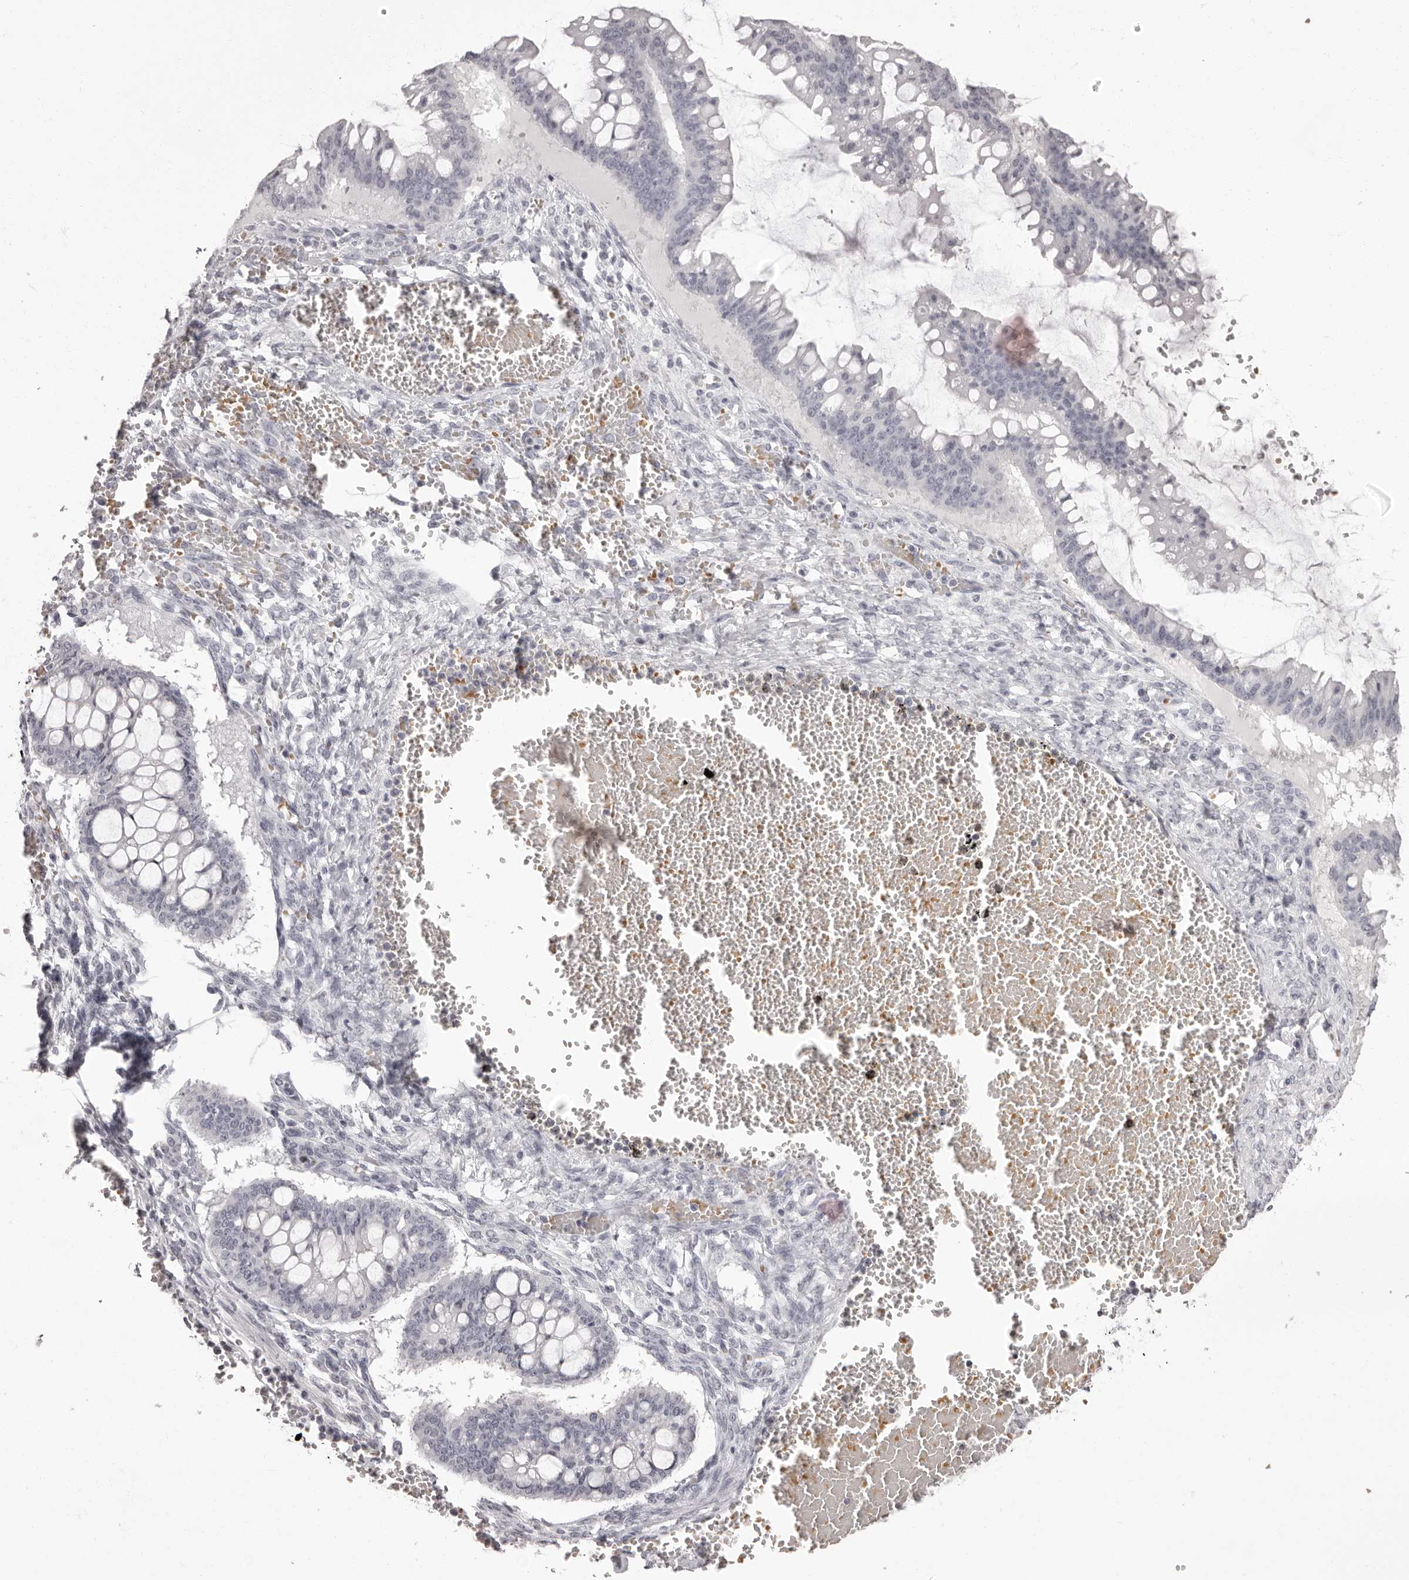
{"staining": {"intensity": "negative", "quantity": "none", "location": "none"}, "tissue": "ovarian cancer", "cell_type": "Tumor cells", "image_type": "cancer", "snomed": [{"axis": "morphology", "description": "Cystadenocarcinoma, mucinous, NOS"}, {"axis": "topography", "description": "Ovary"}], "caption": "Image shows no significant protein staining in tumor cells of ovarian cancer (mucinous cystadenocarcinoma).", "gene": "C8orf74", "patient": {"sex": "female", "age": 73}}